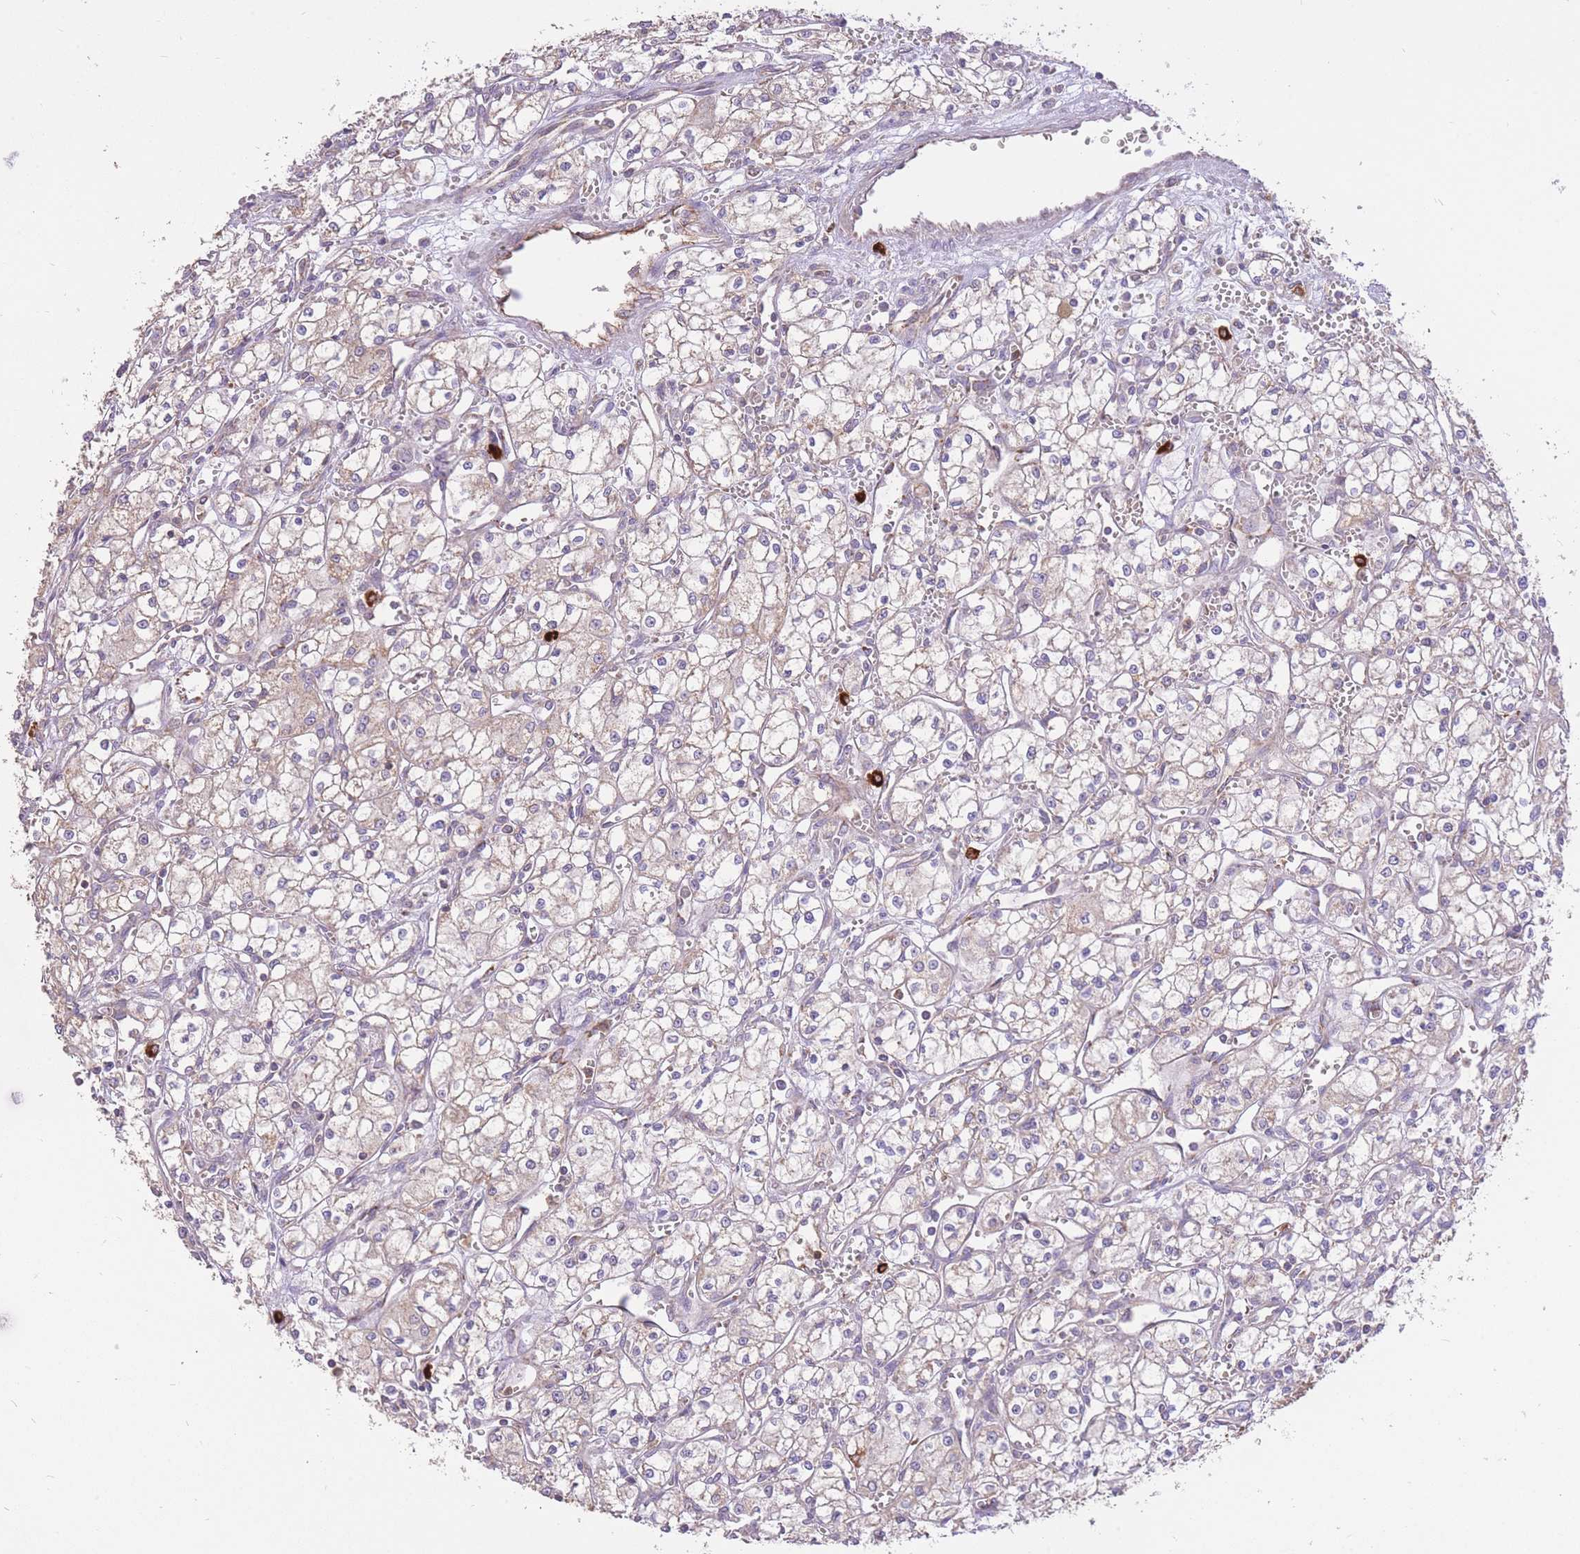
{"staining": {"intensity": "negative", "quantity": "none", "location": "none"}, "tissue": "renal cancer", "cell_type": "Tumor cells", "image_type": "cancer", "snomed": [{"axis": "morphology", "description": "Adenocarcinoma, NOS"}, {"axis": "topography", "description": "Kidney"}], "caption": "Adenocarcinoma (renal) was stained to show a protein in brown. There is no significant positivity in tumor cells.", "gene": "PREP", "patient": {"sex": "male", "age": 59}}